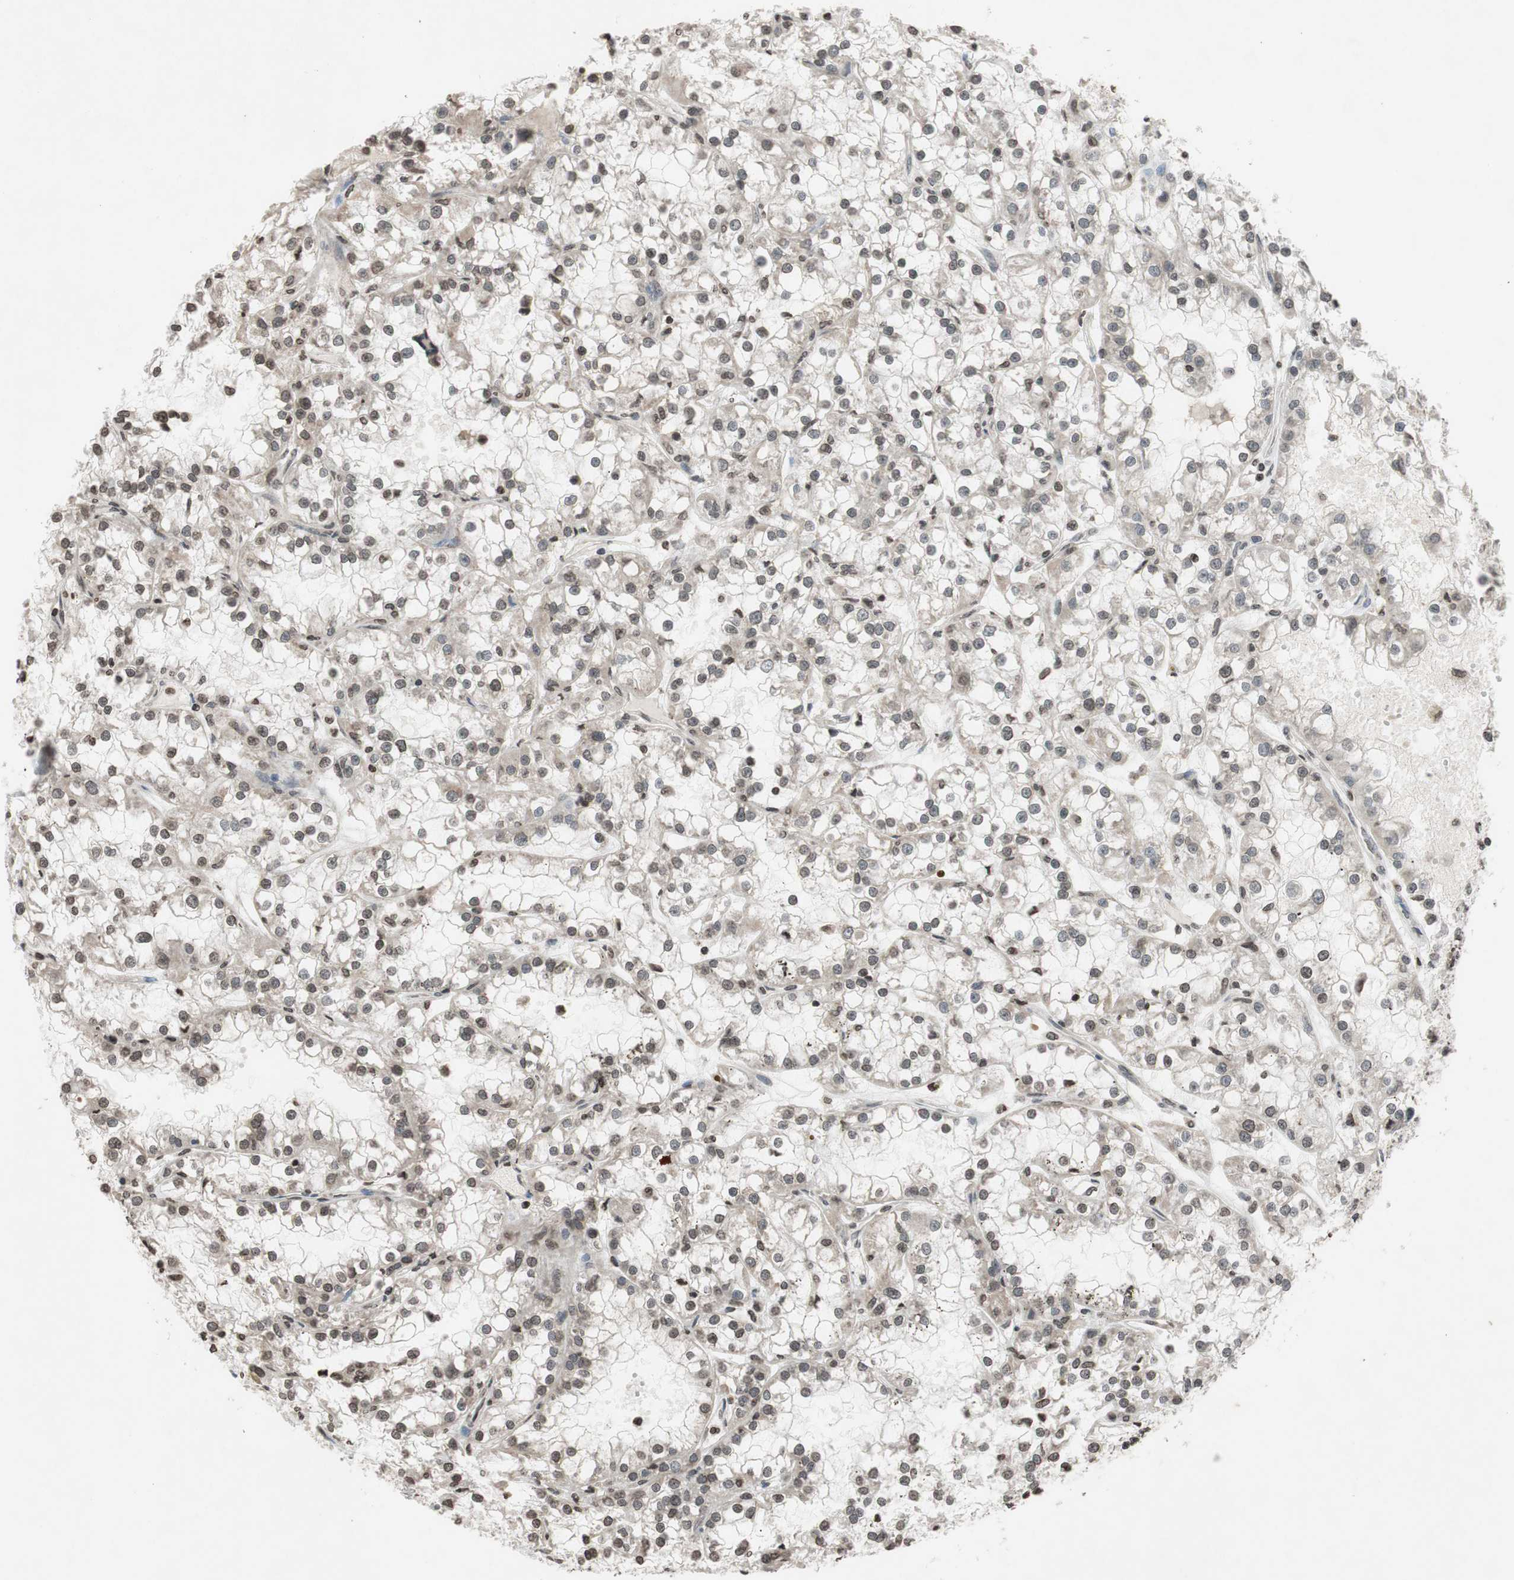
{"staining": {"intensity": "weak", "quantity": "25%-75%", "location": "nuclear"}, "tissue": "renal cancer", "cell_type": "Tumor cells", "image_type": "cancer", "snomed": [{"axis": "morphology", "description": "Adenocarcinoma, NOS"}, {"axis": "topography", "description": "Kidney"}], "caption": "Renal cancer (adenocarcinoma) stained with a brown dye reveals weak nuclear positive expression in approximately 25%-75% of tumor cells.", "gene": "MCM6", "patient": {"sex": "female", "age": 52}}